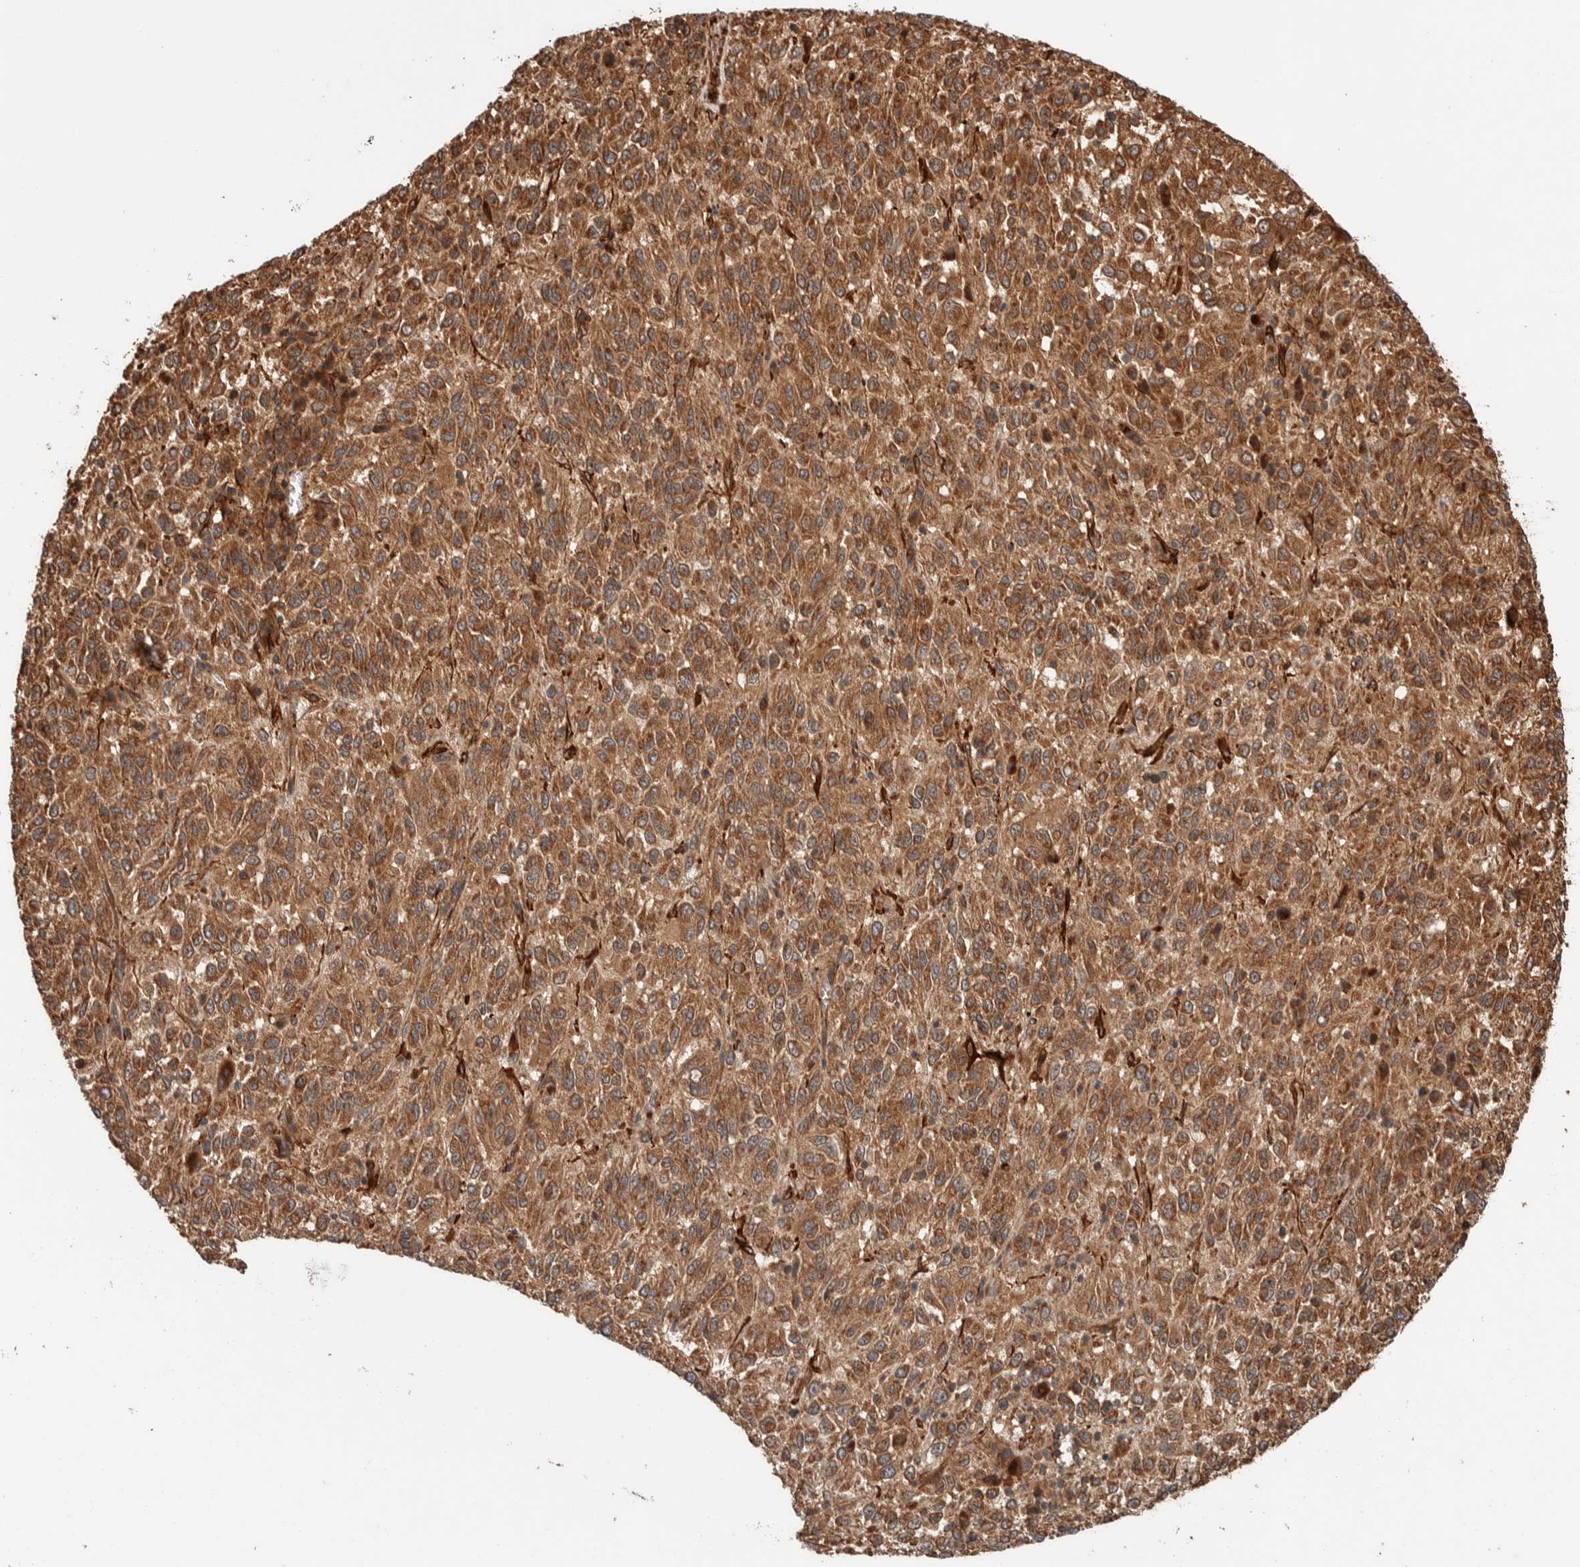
{"staining": {"intensity": "moderate", "quantity": ">75%", "location": "cytoplasmic/membranous"}, "tissue": "melanoma", "cell_type": "Tumor cells", "image_type": "cancer", "snomed": [{"axis": "morphology", "description": "Malignant melanoma, Metastatic site"}, {"axis": "topography", "description": "Lung"}], "caption": "Malignant melanoma (metastatic site) stained for a protein displays moderate cytoplasmic/membranous positivity in tumor cells.", "gene": "SYNRG", "patient": {"sex": "male", "age": 64}}